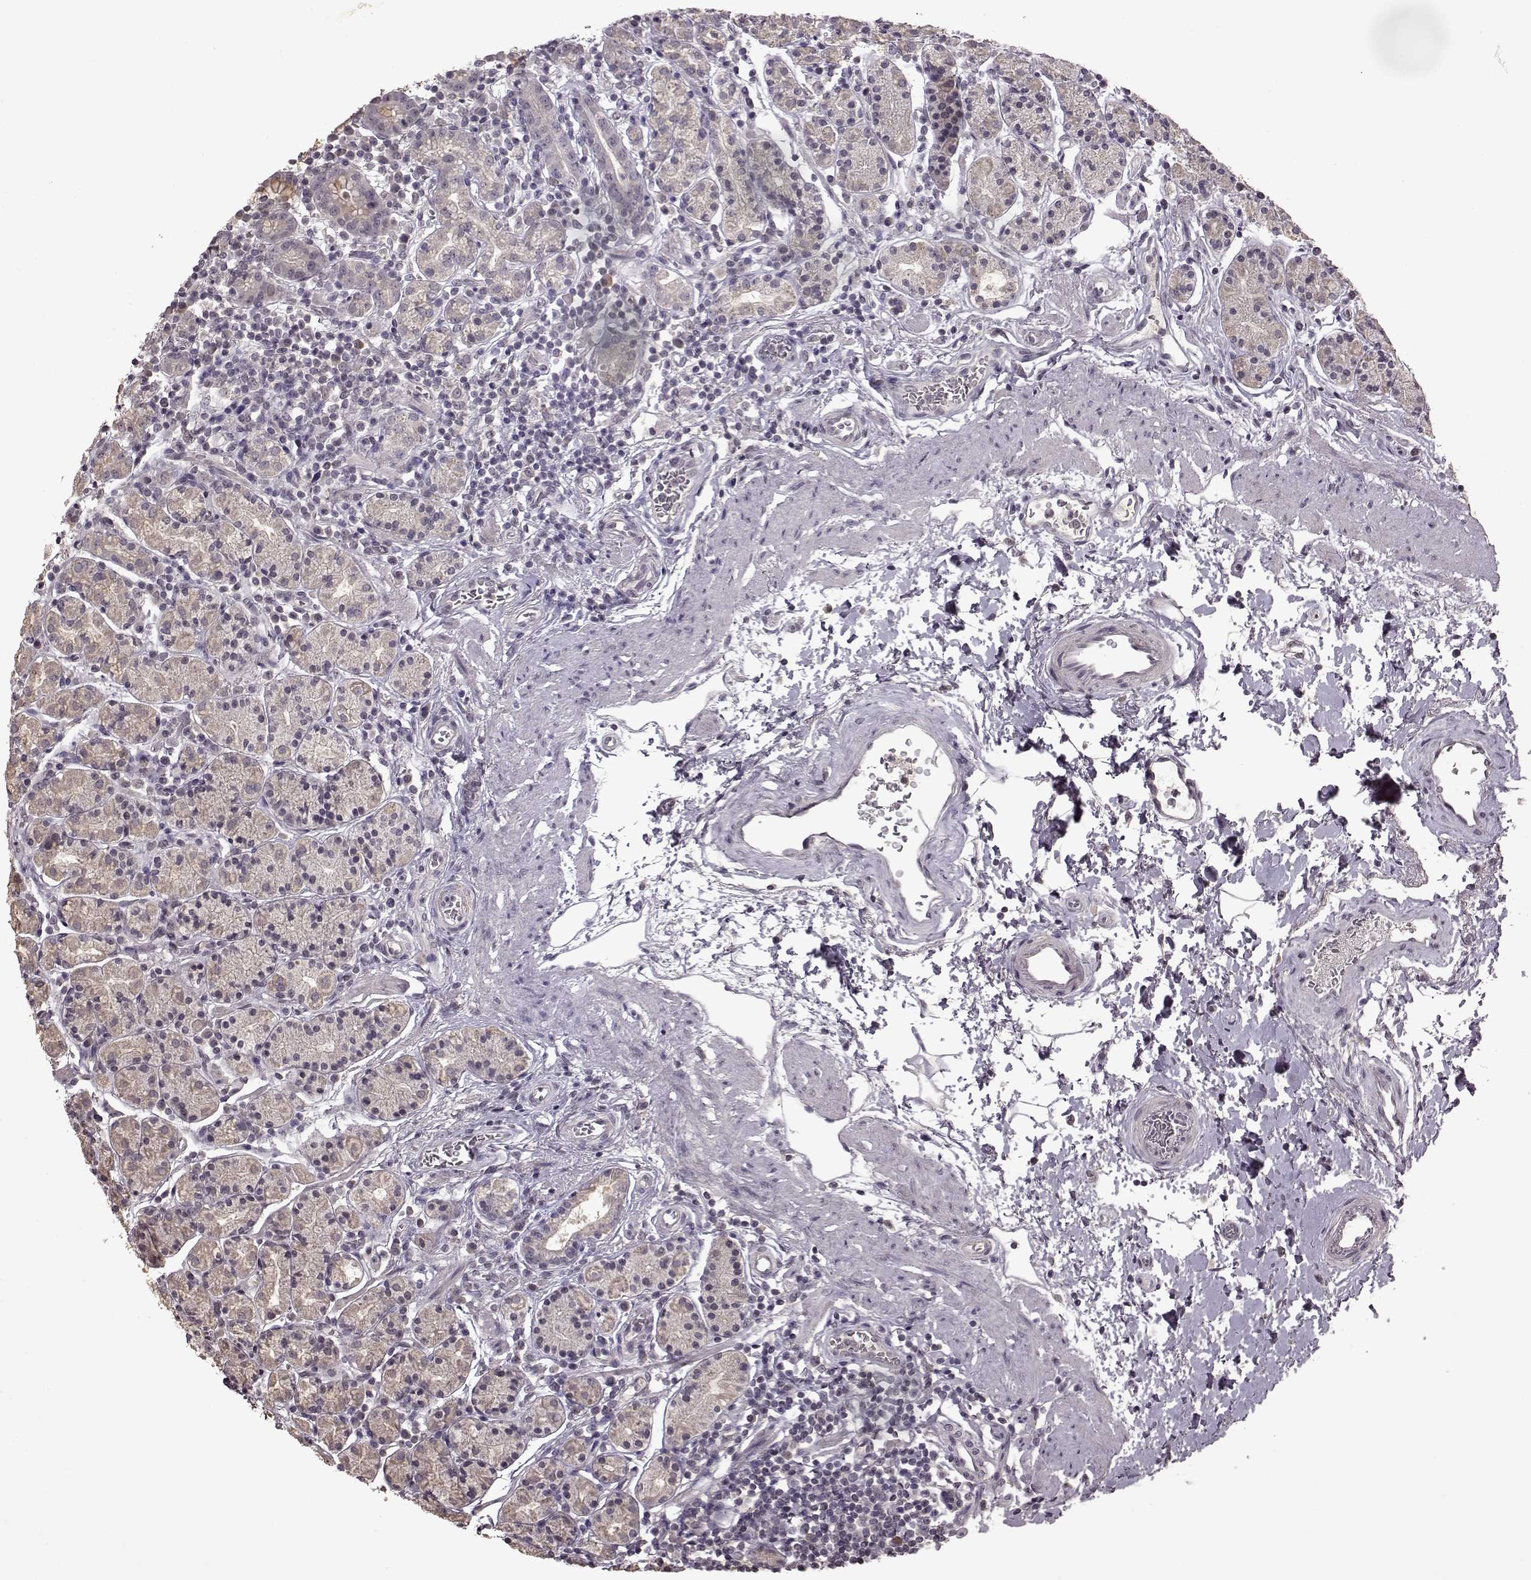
{"staining": {"intensity": "weak", "quantity": "<25%", "location": "cytoplasmic/membranous"}, "tissue": "stomach", "cell_type": "Glandular cells", "image_type": "normal", "snomed": [{"axis": "morphology", "description": "Normal tissue, NOS"}, {"axis": "topography", "description": "Stomach, upper"}, {"axis": "topography", "description": "Stomach"}], "caption": "IHC of normal stomach shows no staining in glandular cells.", "gene": "LHB", "patient": {"sex": "male", "age": 62}}